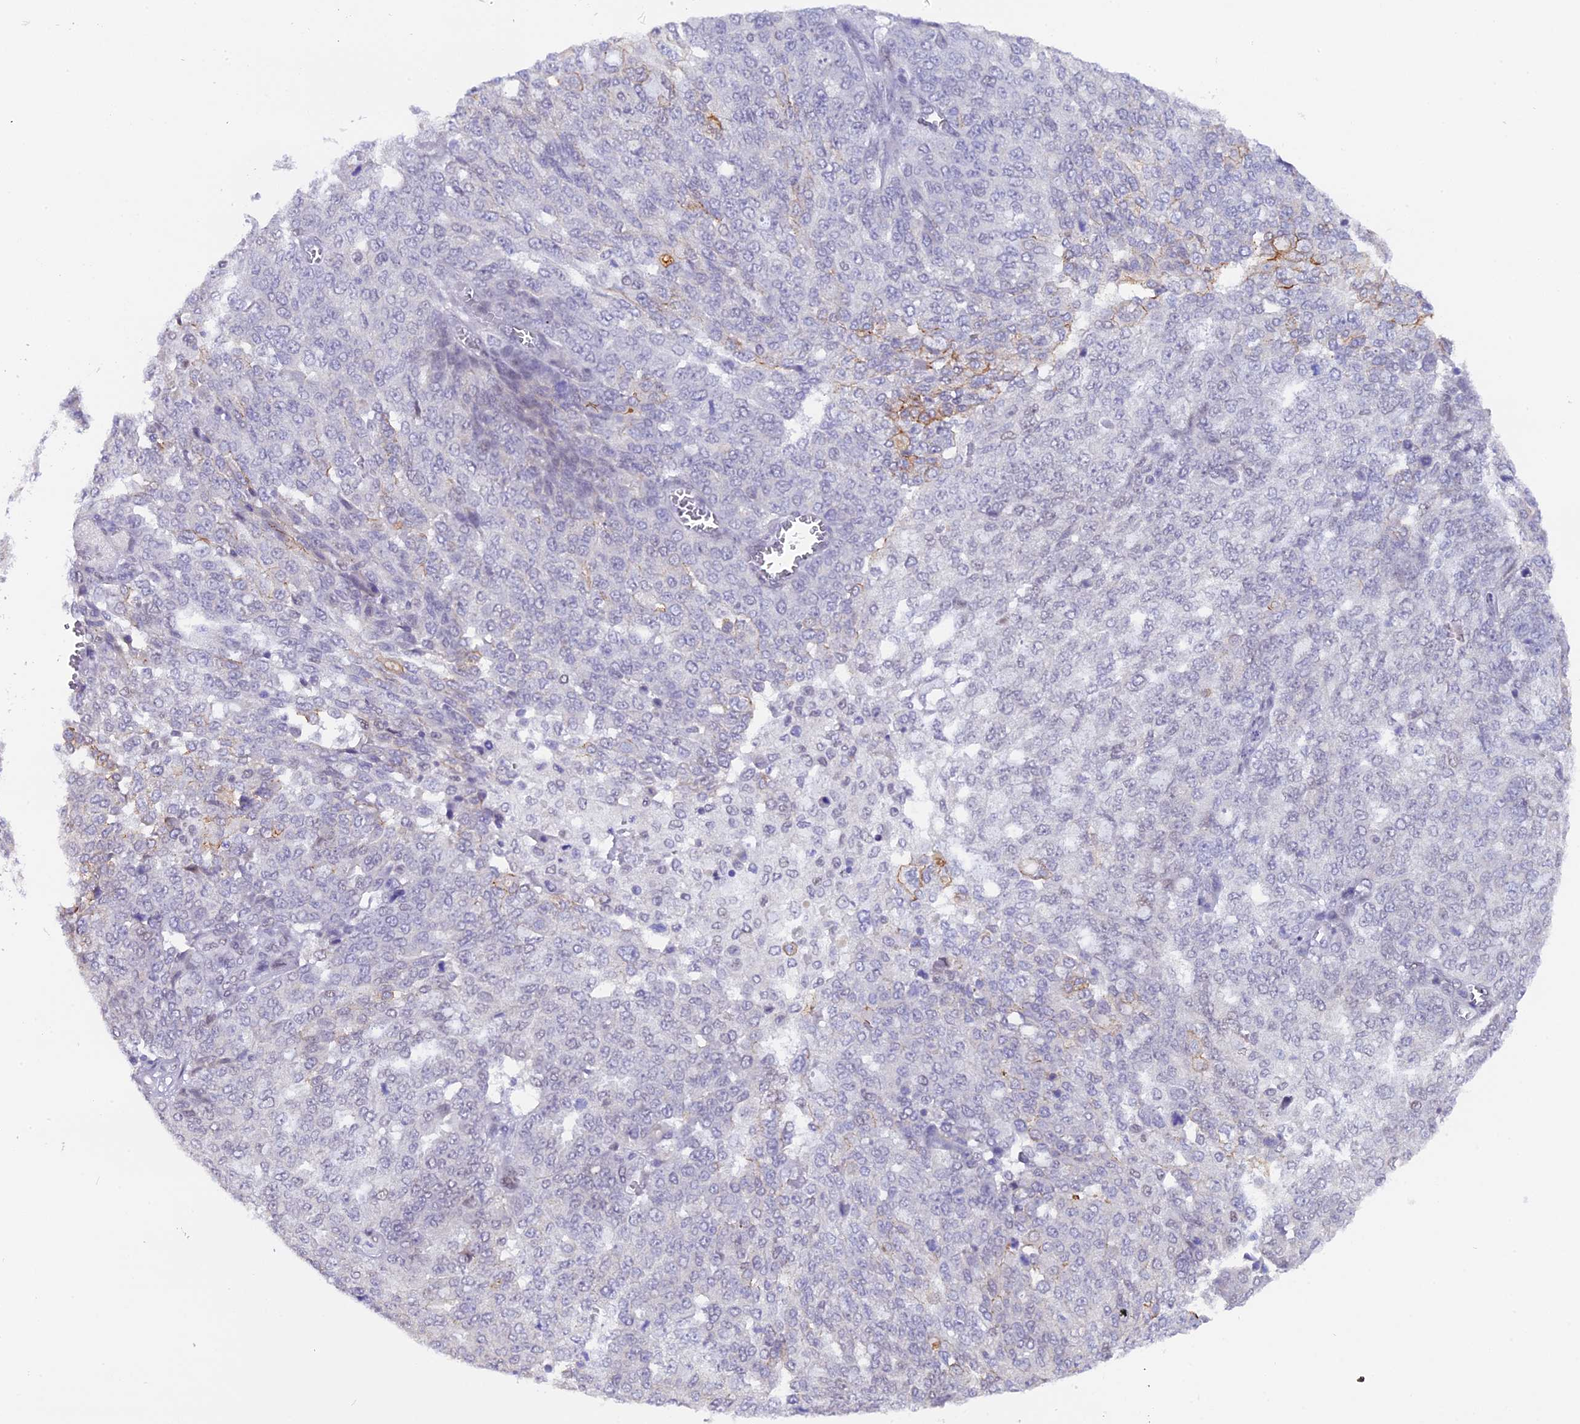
{"staining": {"intensity": "negative", "quantity": "none", "location": "none"}, "tissue": "ovarian cancer", "cell_type": "Tumor cells", "image_type": "cancer", "snomed": [{"axis": "morphology", "description": "Cystadenocarcinoma, serous, NOS"}, {"axis": "topography", "description": "Soft tissue"}, {"axis": "topography", "description": "Ovary"}], "caption": "This photomicrograph is of ovarian cancer (serous cystadenocarcinoma) stained with immunohistochemistry (IHC) to label a protein in brown with the nuclei are counter-stained blue. There is no staining in tumor cells.", "gene": "OSGEP", "patient": {"sex": "female", "age": 57}}